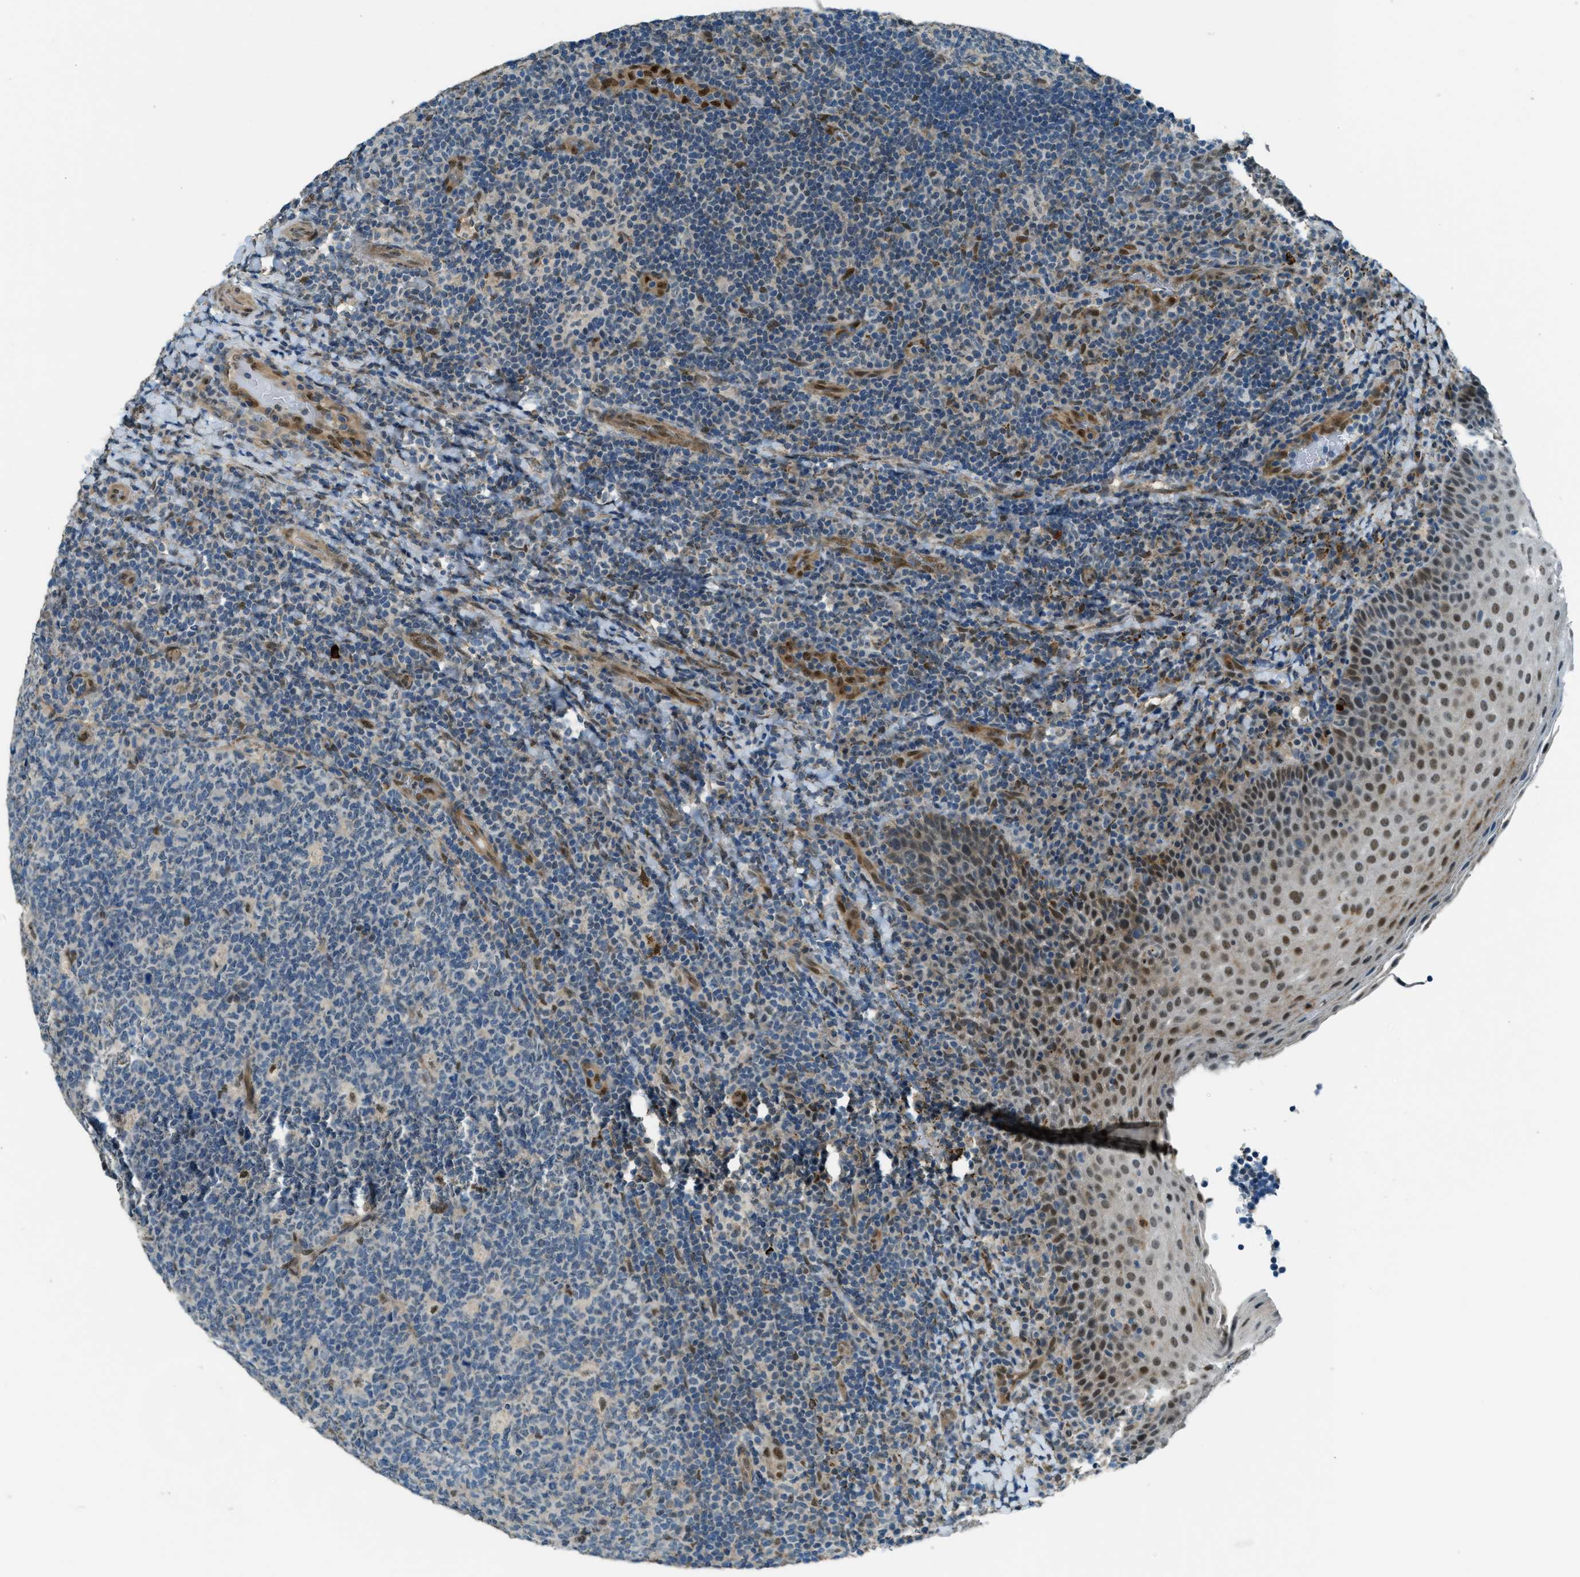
{"staining": {"intensity": "moderate", "quantity": "<25%", "location": "nuclear"}, "tissue": "tonsil", "cell_type": "Germinal center cells", "image_type": "normal", "snomed": [{"axis": "morphology", "description": "Normal tissue, NOS"}, {"axis": "topography", "description": "Tonsil"}], "caption": "A high-resolution micrograph shows IHC staining of normal tonsil, which shows moderate nuclear expression in about <25% of germinal center cells.", "gene": "NPEPL1", "patient": {"sex": "male", "age": 17}}